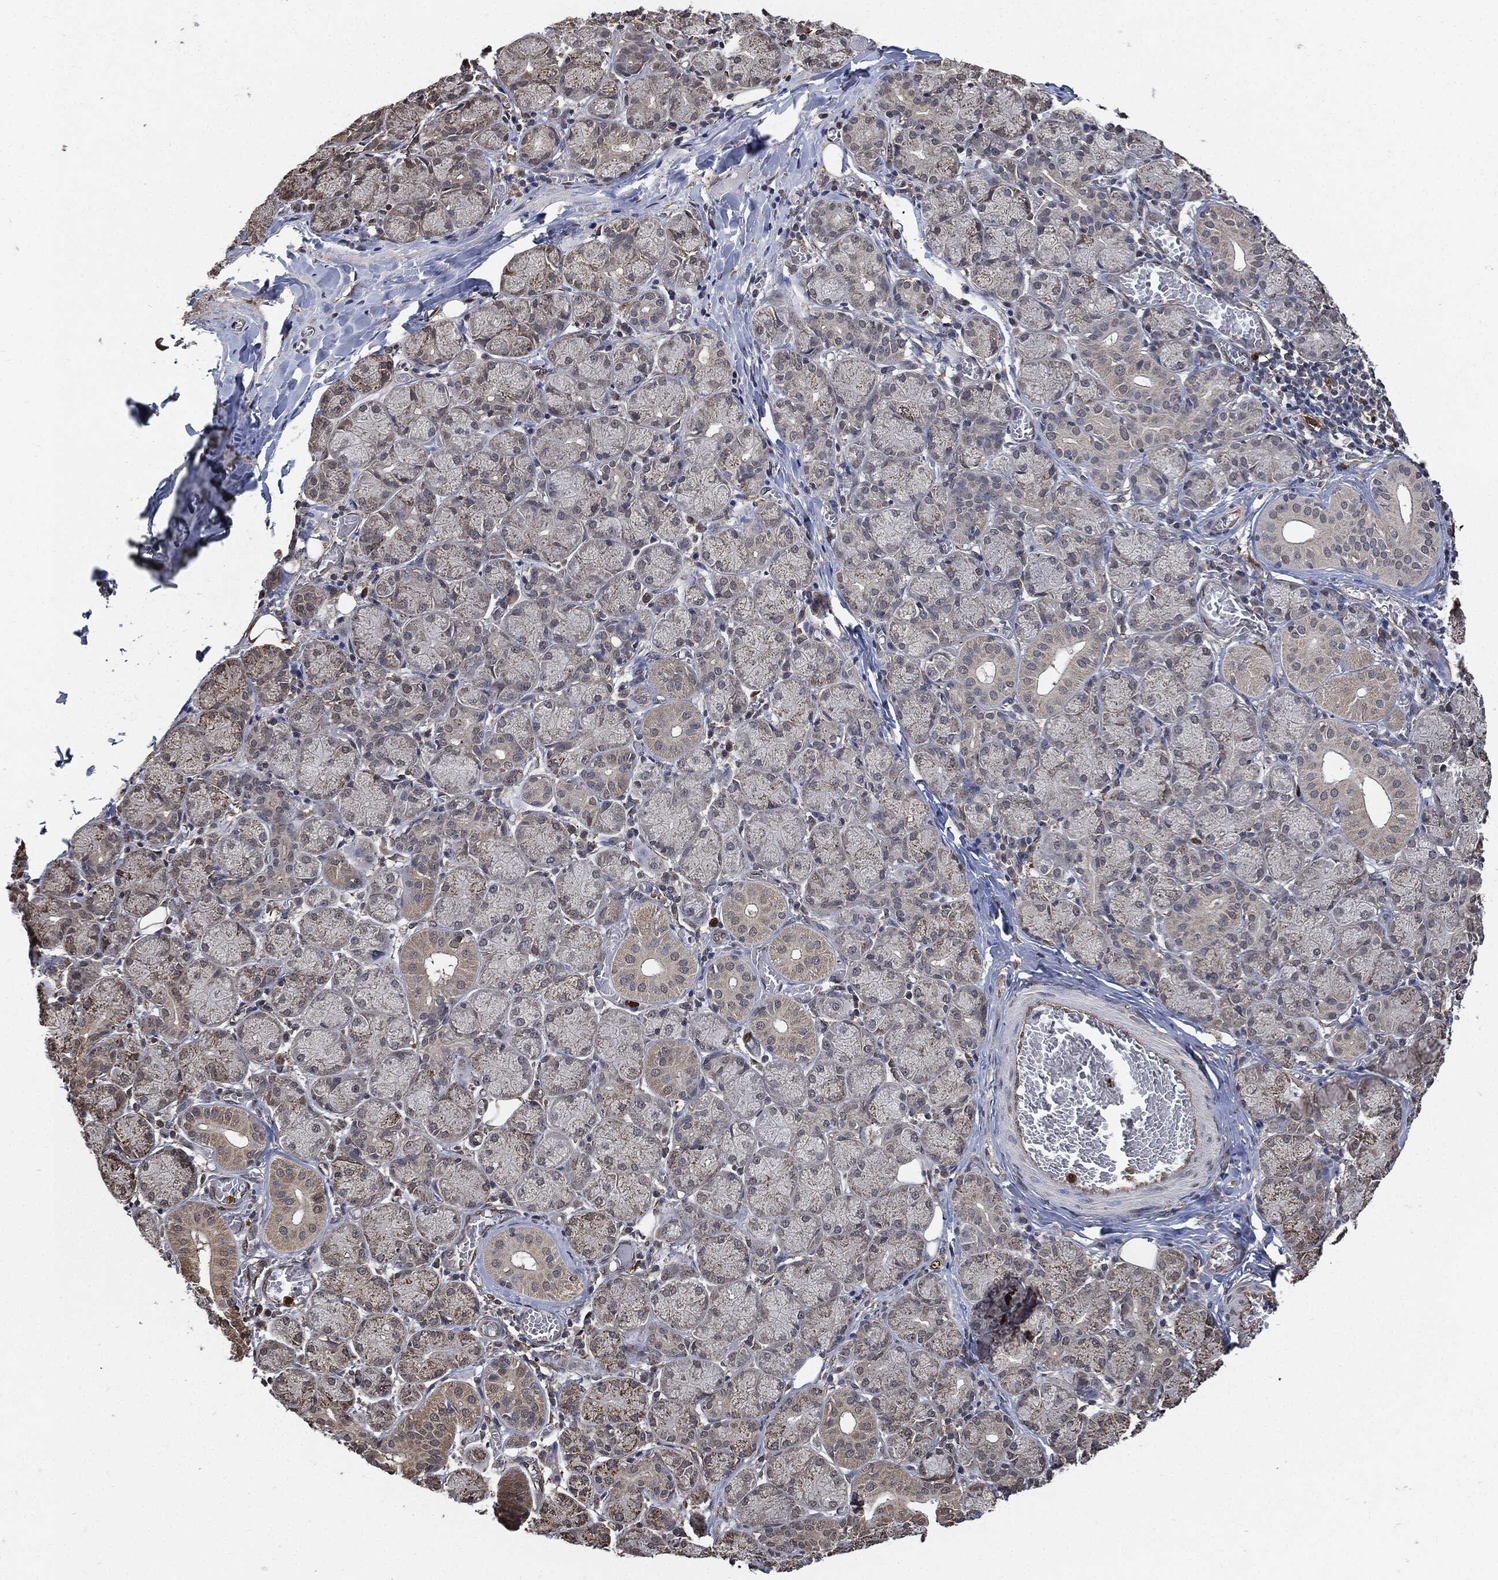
{"staining": {"intensity": "moderate", "quantity": "<25%", "location": "cytoplasmic/membranous"}, "tissue": "salivary gland", "cell_type": "Glandular cells", "image_type": "normal", "snomed": [{"axis": "morphology", "description": "Normal tissue, NOS"}, {"axis": "topography", "description": "Salivary gland"}, {"axis": "topography", "description": "Peripheral nerve tissue"}], "caption": "A high-resolution image shows immunohistochemistry (IHC) staining of unremarkable salivary gland, which shows moderate cytoplasmic/membranous positivity in approximately <25% of glandular cells. Immunohistochemistry stains the protein of interest in brown and the nuclei are stained blue.", "gene": "S100A9", "patient": {"sex": "female", "age": 24}}